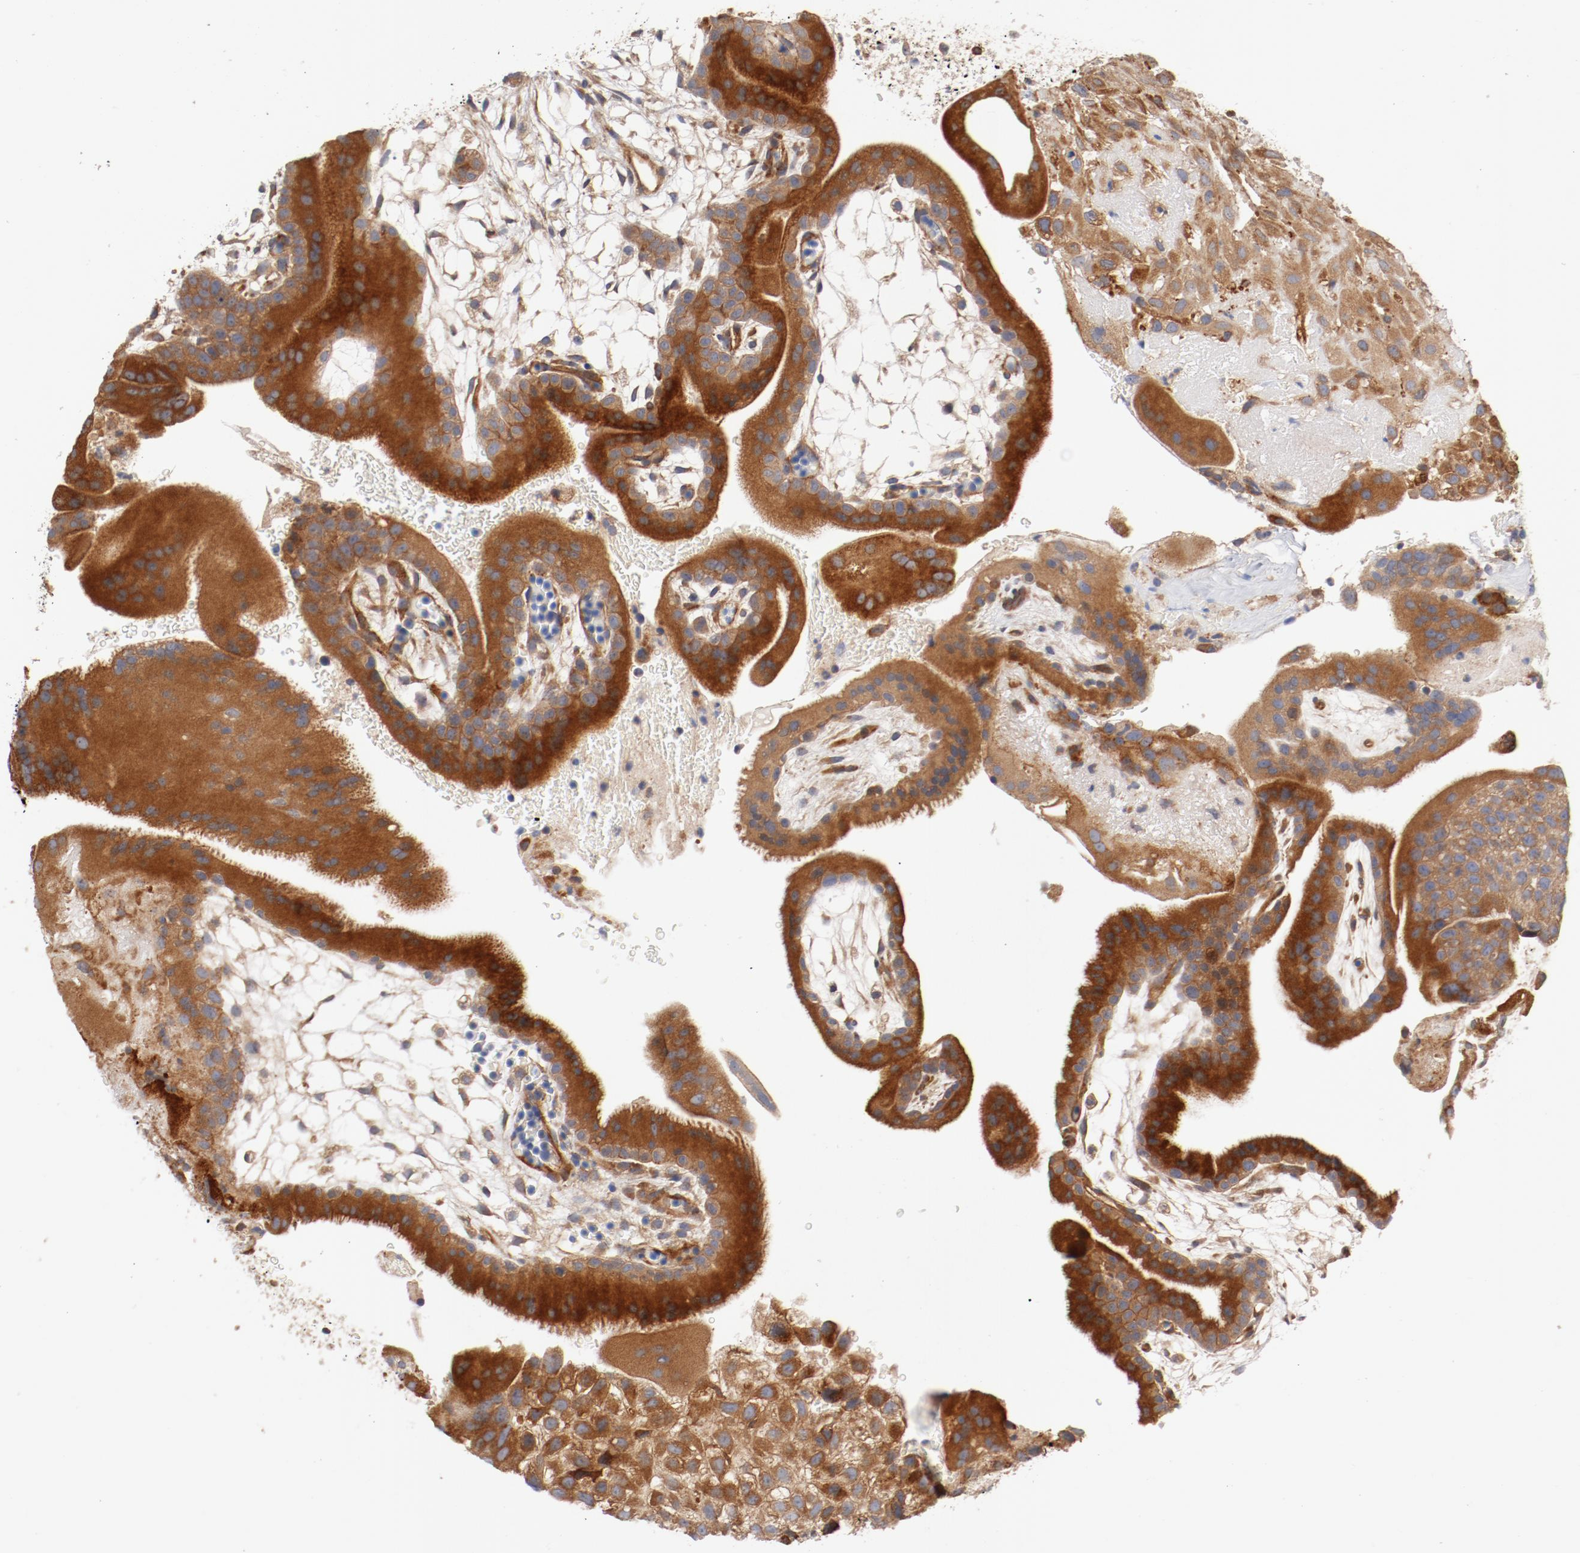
{"staining": {"intensity": "moderate", "quantity": ">75%", "location": "cytoplasmic/membranous"}, "tissue": "placenta", "cell_type": "Decidual cells", "image_type": "normal", "snomed": [{"axis": "morphology", "description": "Normal tissue, NOS"}, {"axis": "topography", "description": "Placenta"}], "caption": "Immunohistochemistry (IHC) of normal human placenta exhibits medium levels of moderate cytoplasmic/membranous positivity in about >75% of decidual cells.", "gene": "PITPNM2", "patient": {"sex": "female", "age": 19}}